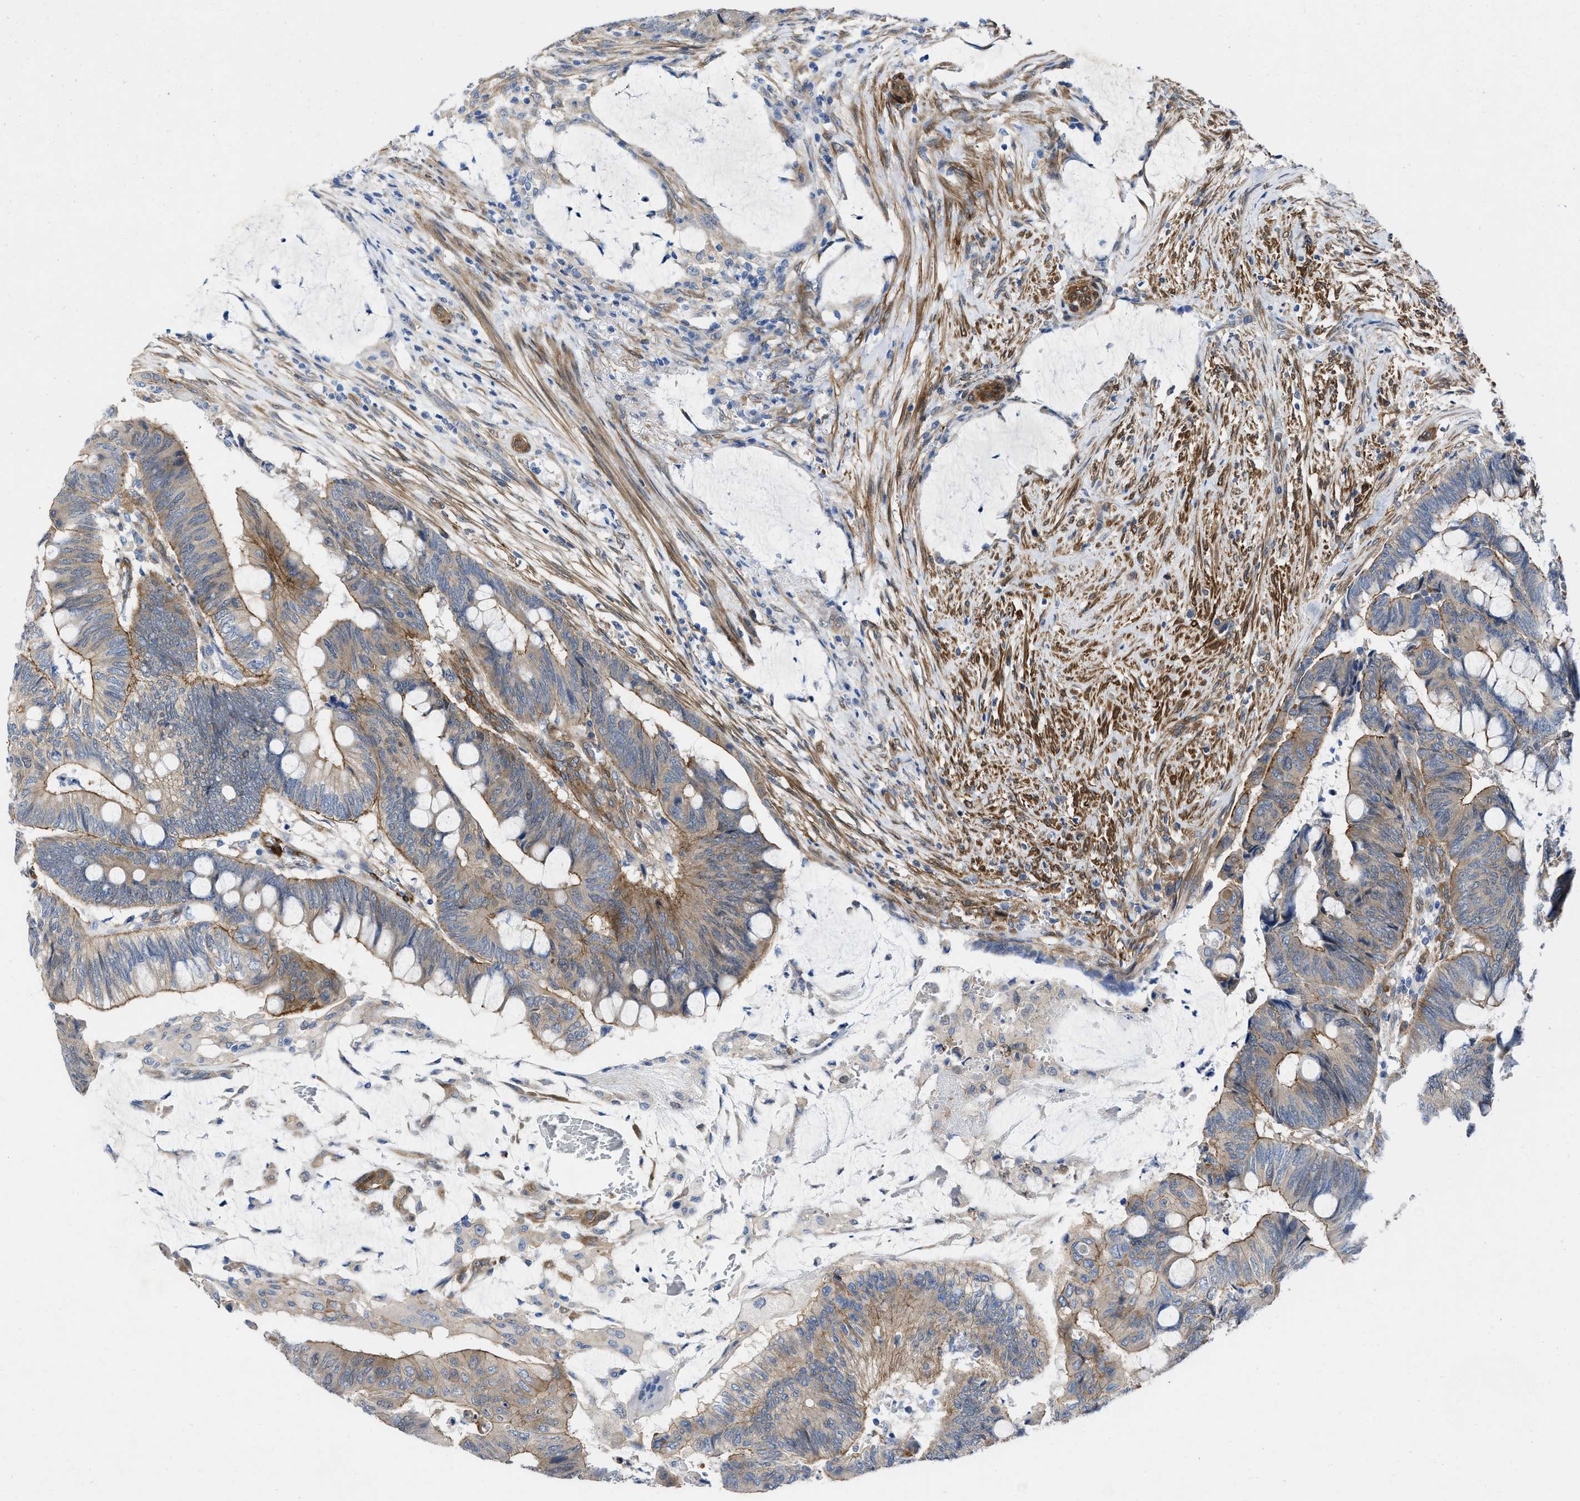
{"staining": {"intensity": "moderate", "quantity": "25%-75%", "location": "cytoplasmic/membranous"}, "tissue": "colorectal cancer", "cell_type": "Tumor cells", "image_type": "cancer", "snomed": [{"axis": "morphology", "description": "Normal tissue, NOS"}, {"axis": "morphology", "description": "Adenocarcinoma, NOS"}, {"axis": "topography", "description": "Rectum"}, {"axis": "topography", "description": "Peripheral nerve tissue"}], "caption": "A micrograph of human colorectal cancer (adenocarcinoma) stained for a protein demonstrates moderate cytoplasmic/membranous brown staining in tumor cells.", "gene": "PDLIM5", "patient": {"sex": "male", "age": 92}}